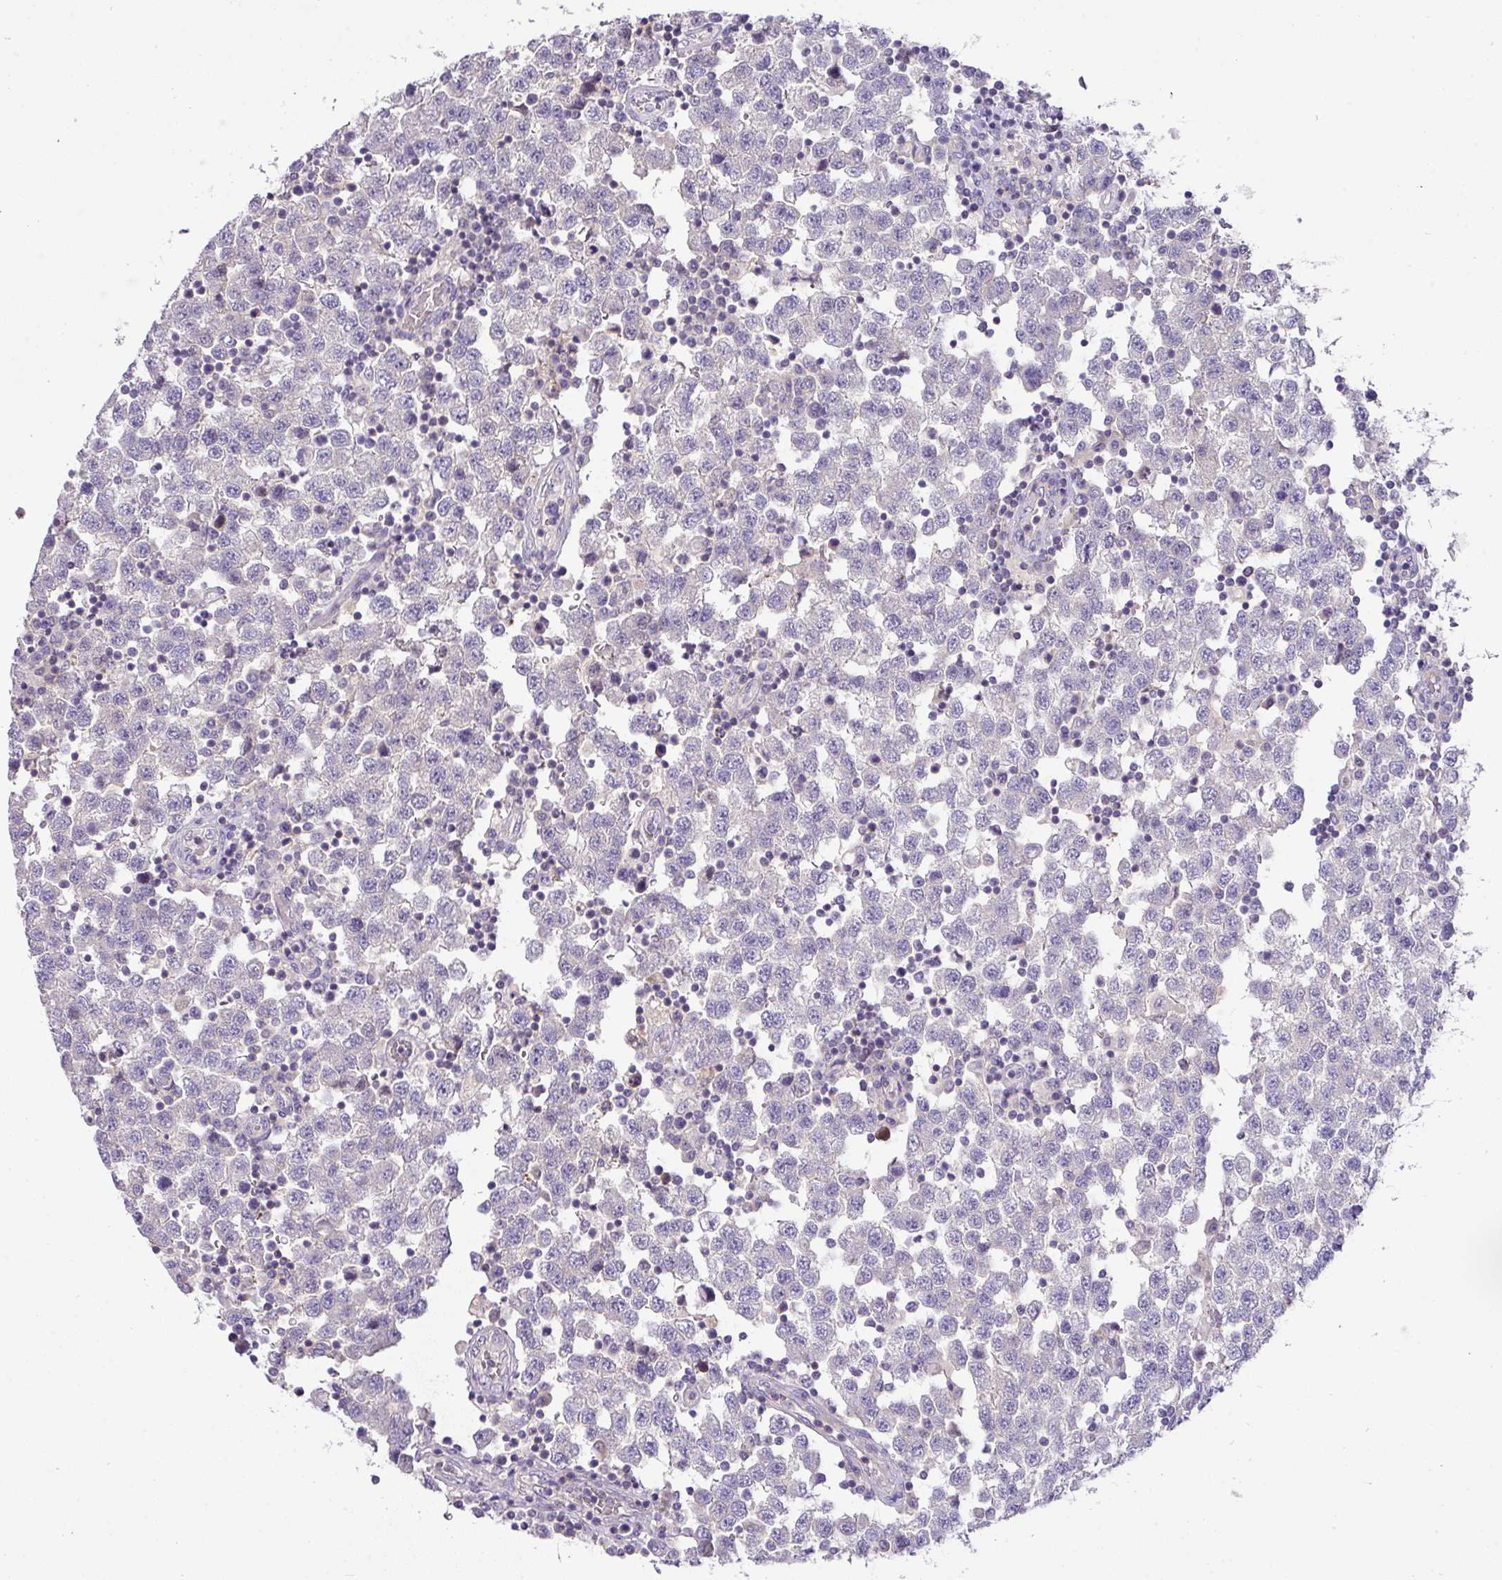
{"staining": {"intensity": "negative", "quantity": "none", "location": "none"}, "tissue": "testis cancer", "cell_type": "Tumor cells", "image_type": "cancer", "snomed": [{"axis": "morphology", "description": "Seminoma, NOS"}, {"axis": "topography", "description": "Testis"}], "caption": "Photomicrograph shows no protein staining in tumor cells of testis cancer (seminoma) tissue.", "gene": "HOXC13", "patient": {"sex": "male", "age": 34}}